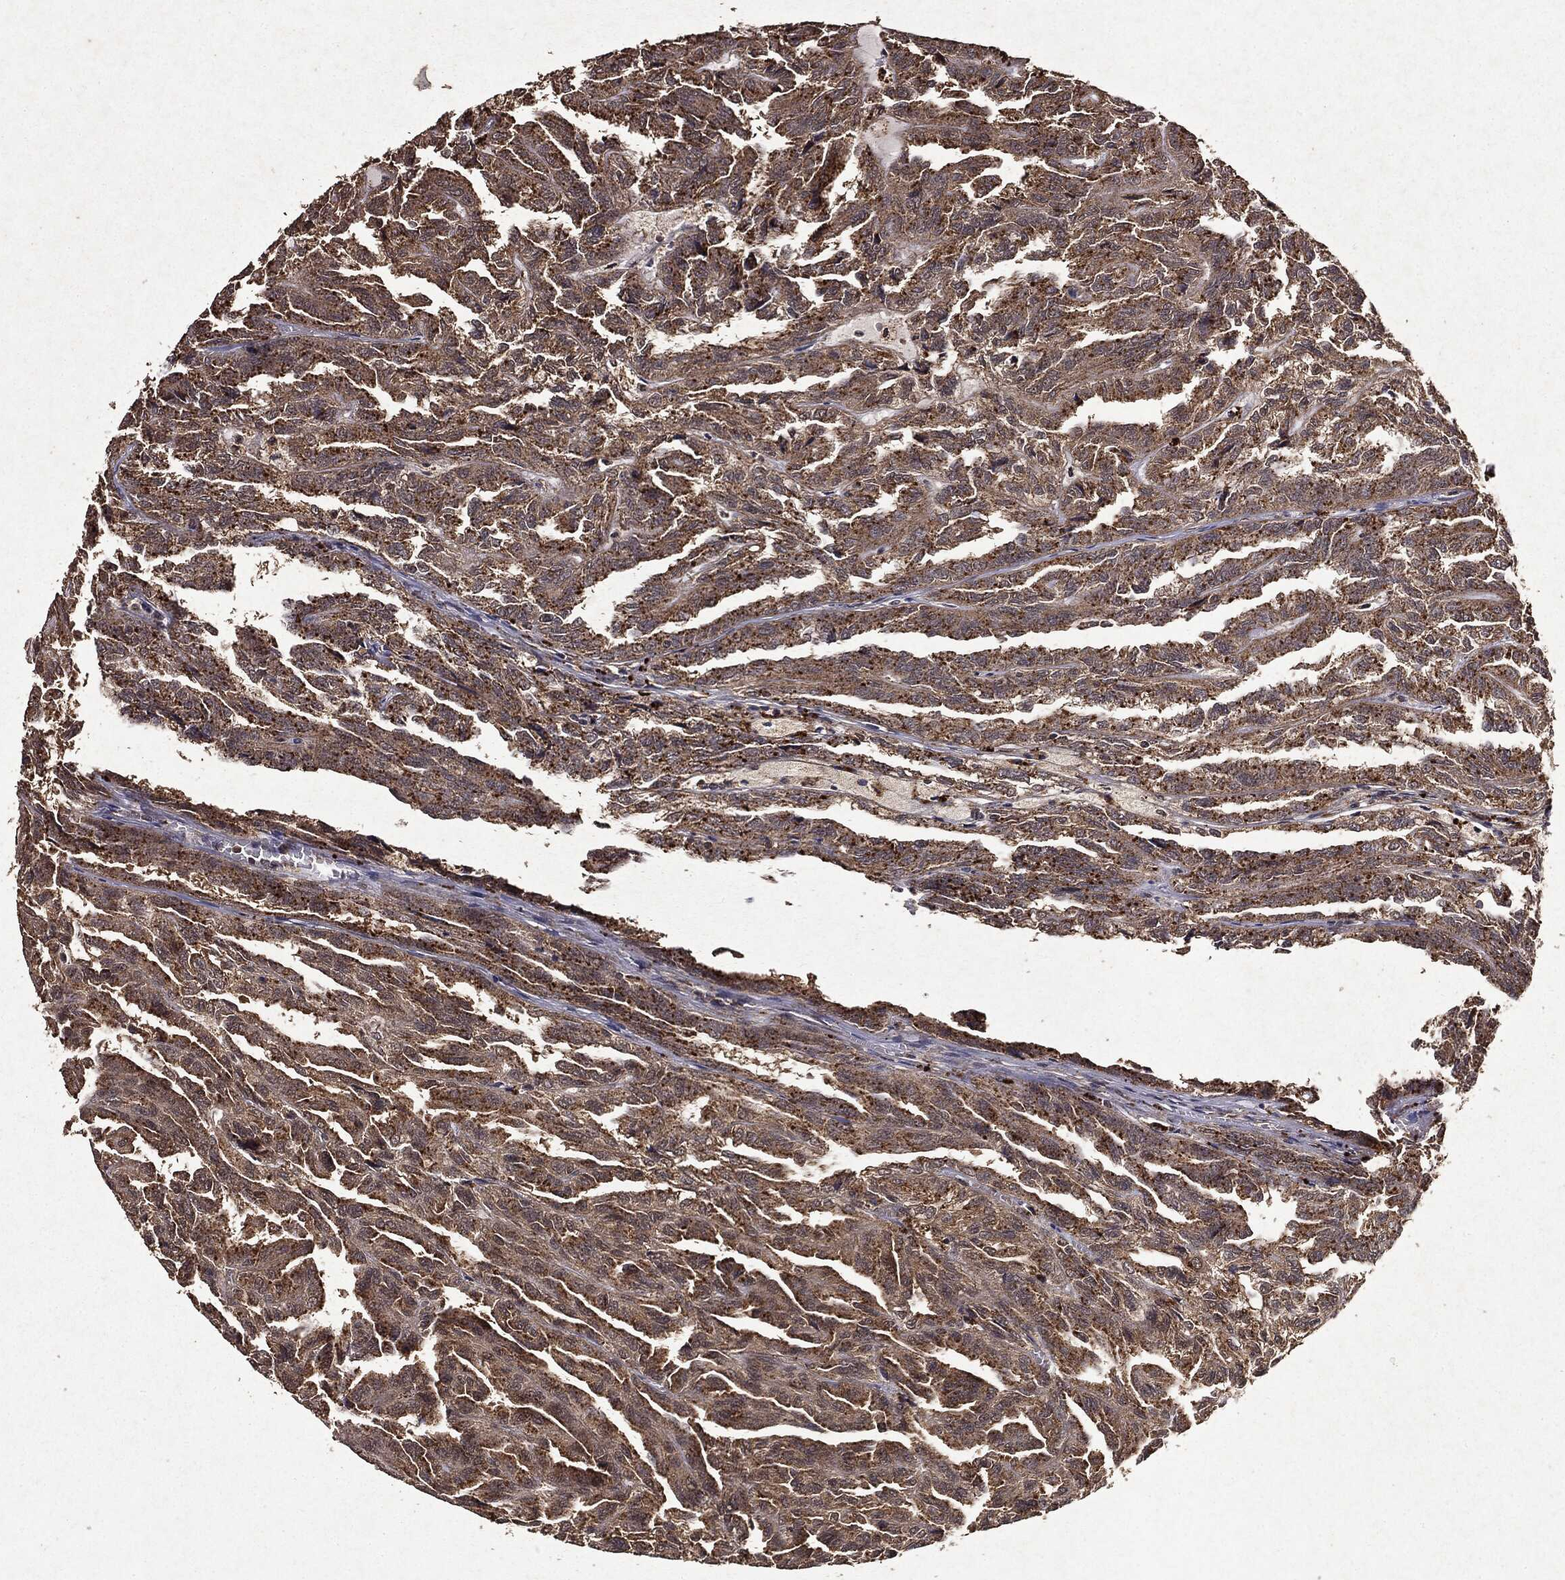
{"staining": {"intensity": "weak", "quantity": ">75%", "location": "cytoplasmic/membranous"}, "tissue": "renal cancer", "cell_type": "Tumor cells", "image_type": "cancer", "snomed": [{"axis": "morphology", "description": "Adenocarcinoma, NOS"}, {"axis": "topography", "description": "Kidney"}], "caption": "Immunohistochemical staining of adenocarcinoma (renal) demonstrates low levels of weak cytoplasmic/membranous protein positivity in about >75% of tumor cells. (IHC, brightfield microscopy, high magnification).", "gene": "MTOR", "patient": {"sex": "male", "age": 79}}